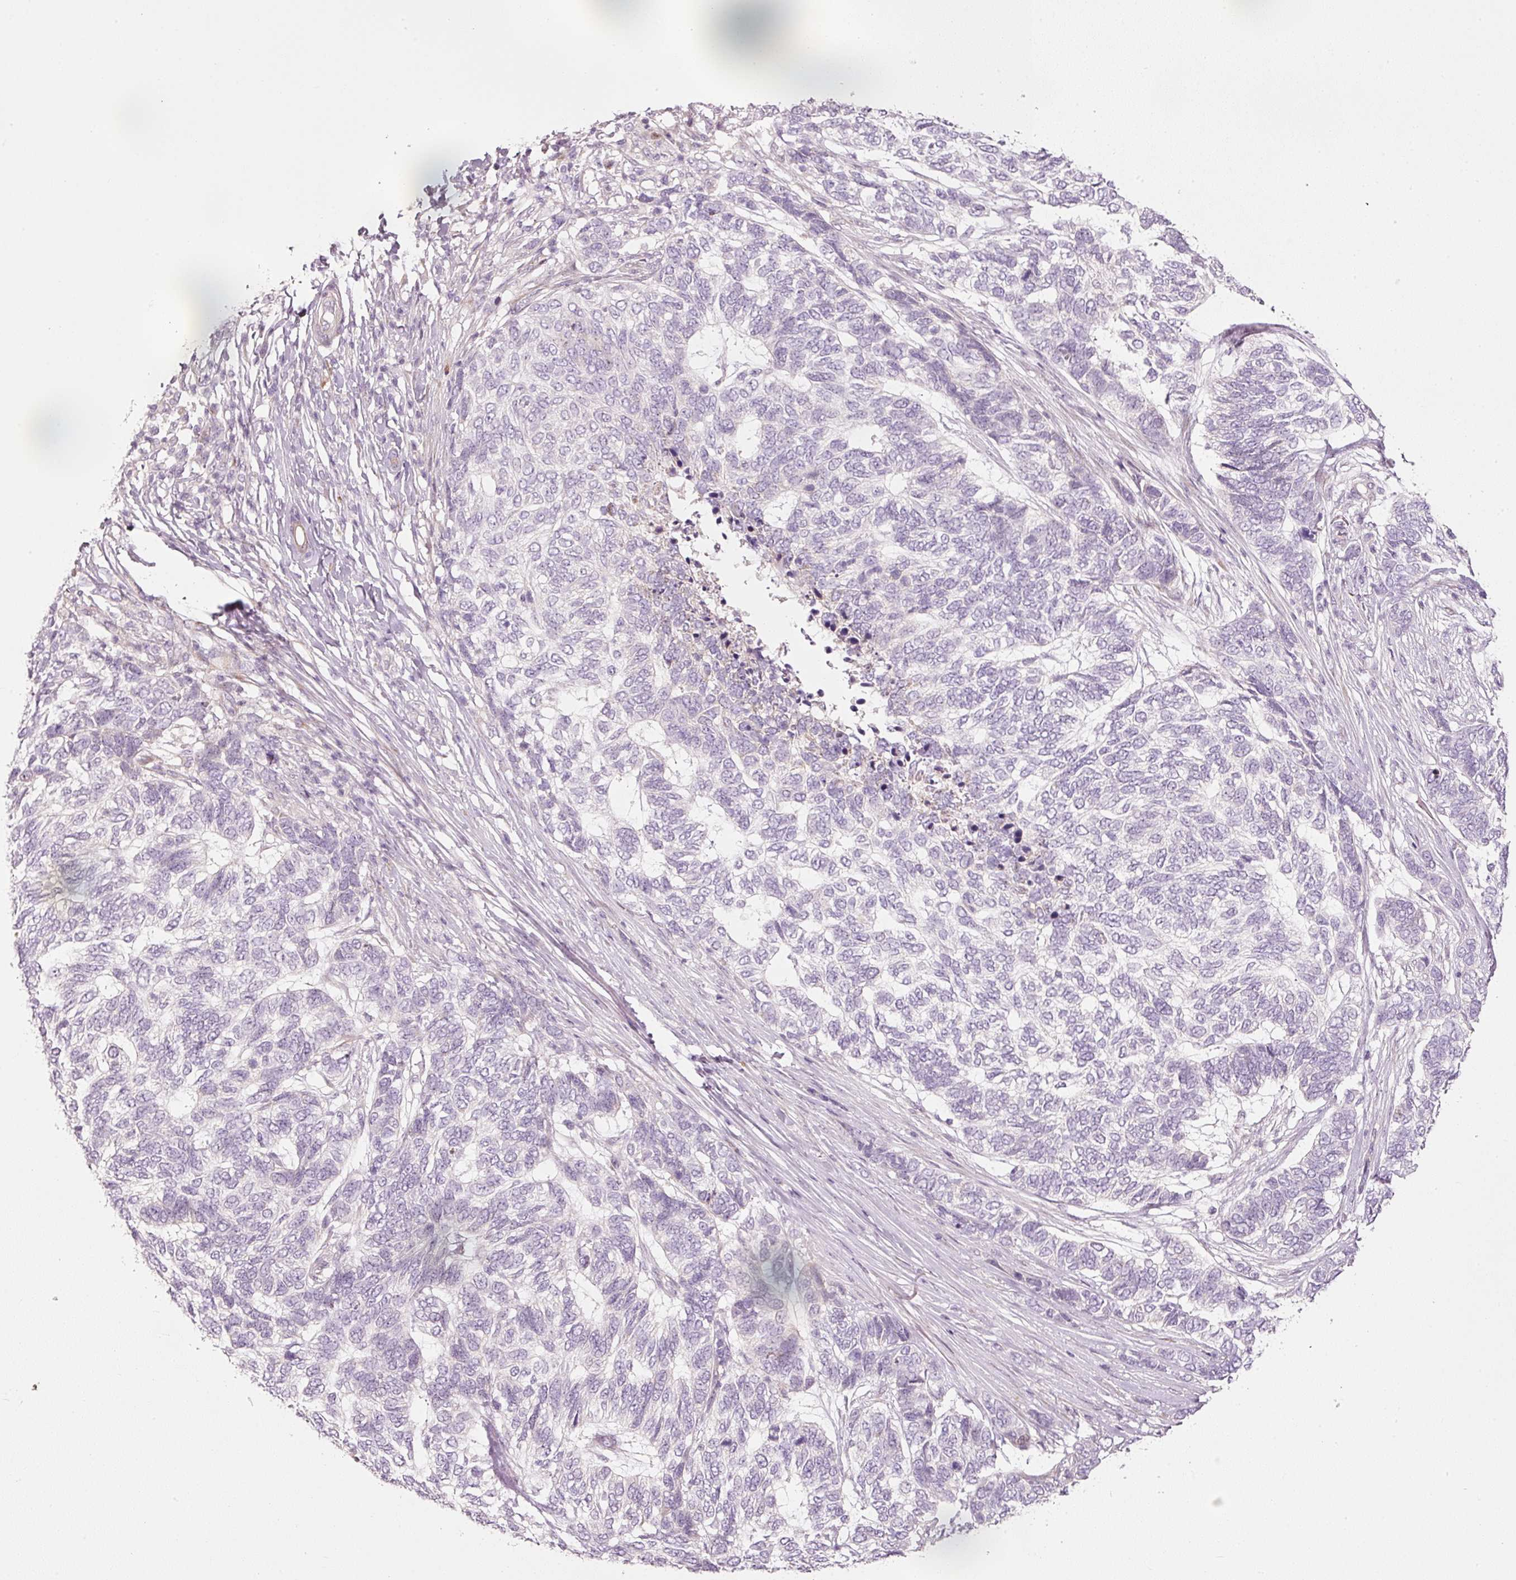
{"staining": {"intensity": "negative", "quantity": "none", "location": "none"}, "tissue": "skin cancer", "cell_type": "Tumor cells", "image_type": "cancer", "snomed": [{"axis": "morphology", "description": "Basal cell carcinoma"}, {"axis": "topography", "description": "Skin"}], "caption": "This is a photomicrograph of IHC staining of skin basal cell carcinoma, which shows no positivity in tumor cells.", "gene": "SLC20A1", "patient": {"sex": "female", "age": 65}}